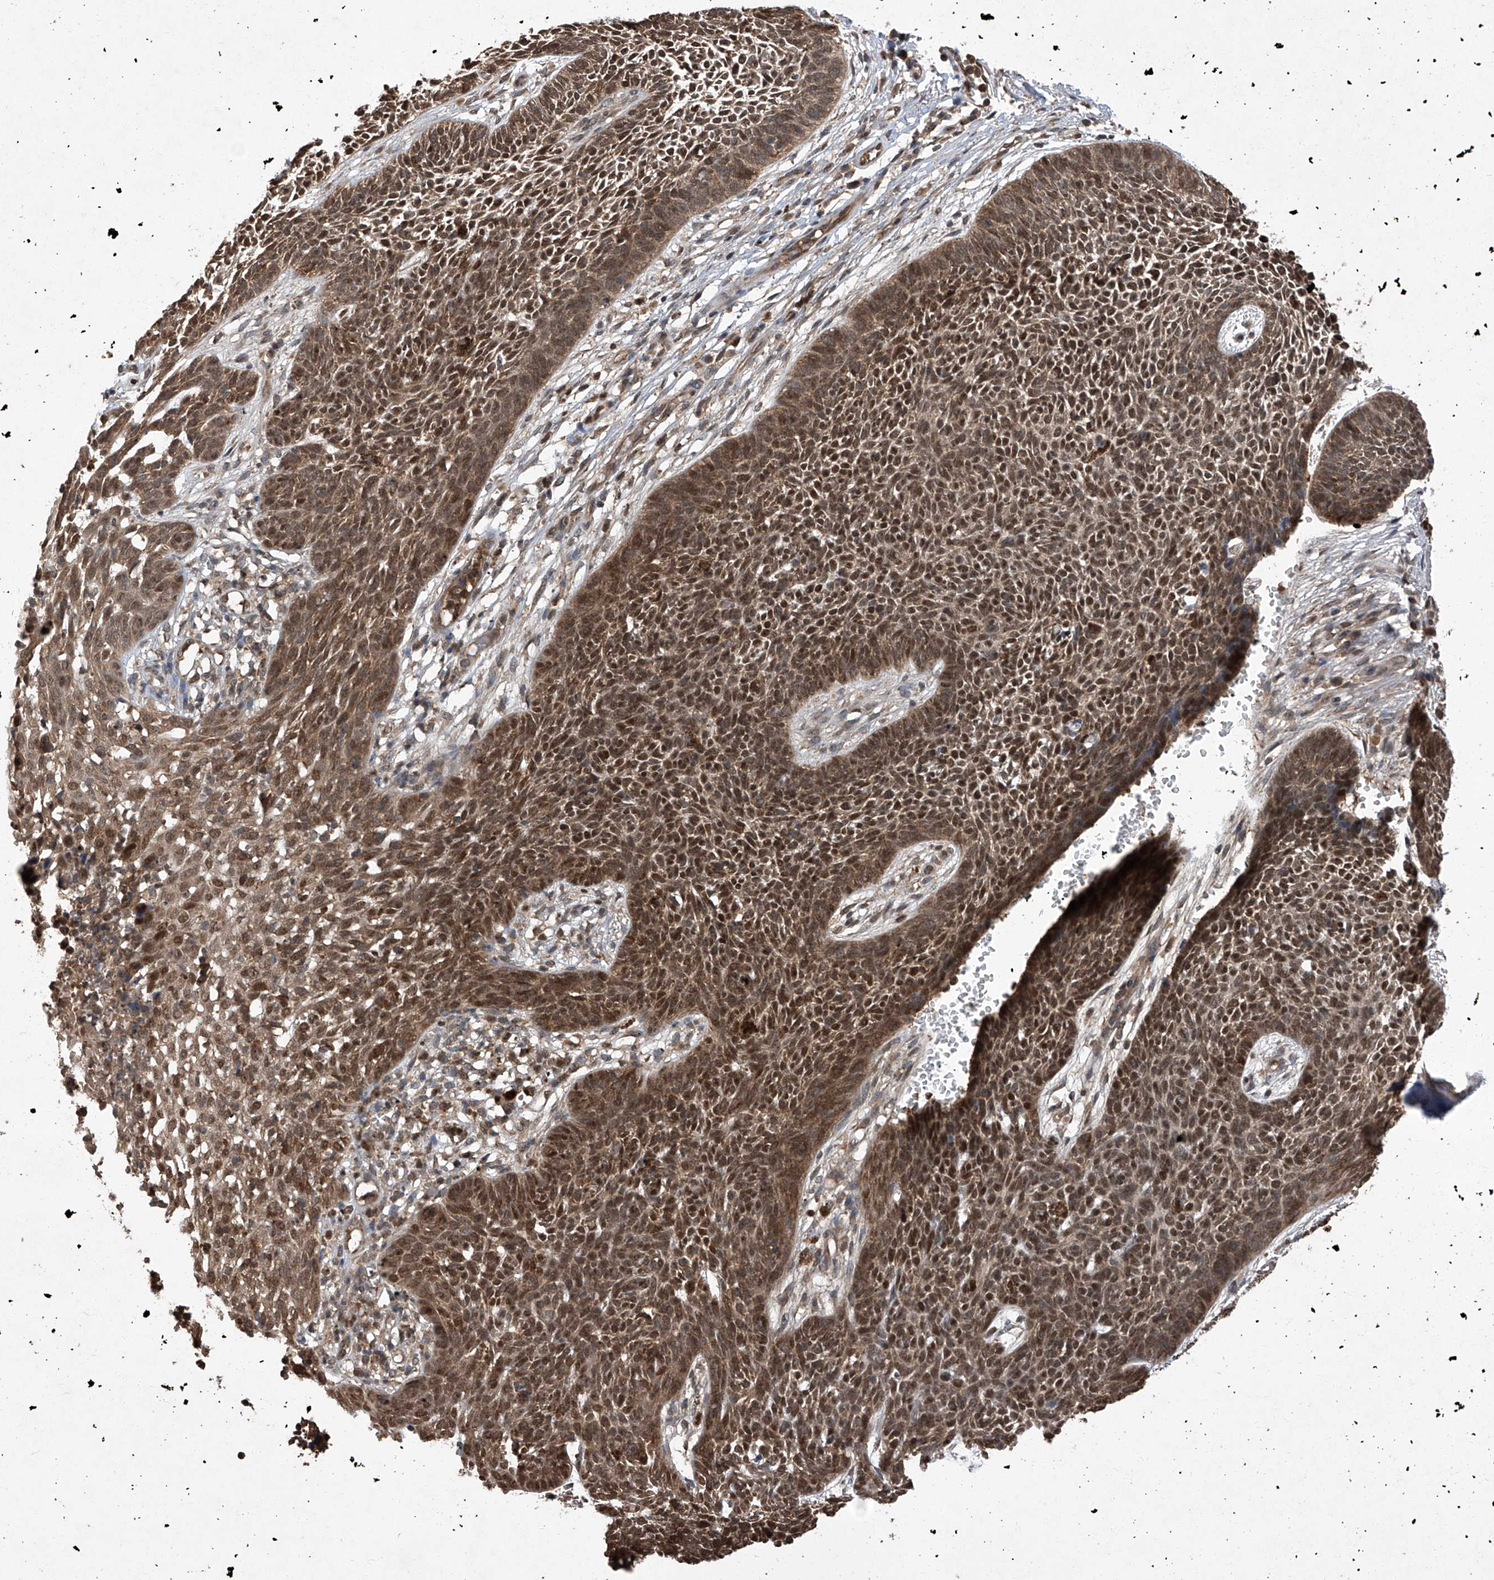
{"staining": {"intensity": "strong", "quantity": ">75%", "location": "cytoplasmic/membranous,nuclear"}, "tissue": "skin cancer", "cell_type": "Tumor cells", "image_type": "cancer", "snomed": [{"axis": "morphology", "description": "Basal cell carcinoma"}, {"axis": "topography", "description": "Skin"}], "caption": "Skin basal cell carcinoma stained with DAB immunohistochemistry exhibits high levels of strong cytoplasmic/membranous and nuclear staining in approximately >75% of tumor cells.", "gene": "TSNAX", "patient": {"sex": "female", "age": 84}}